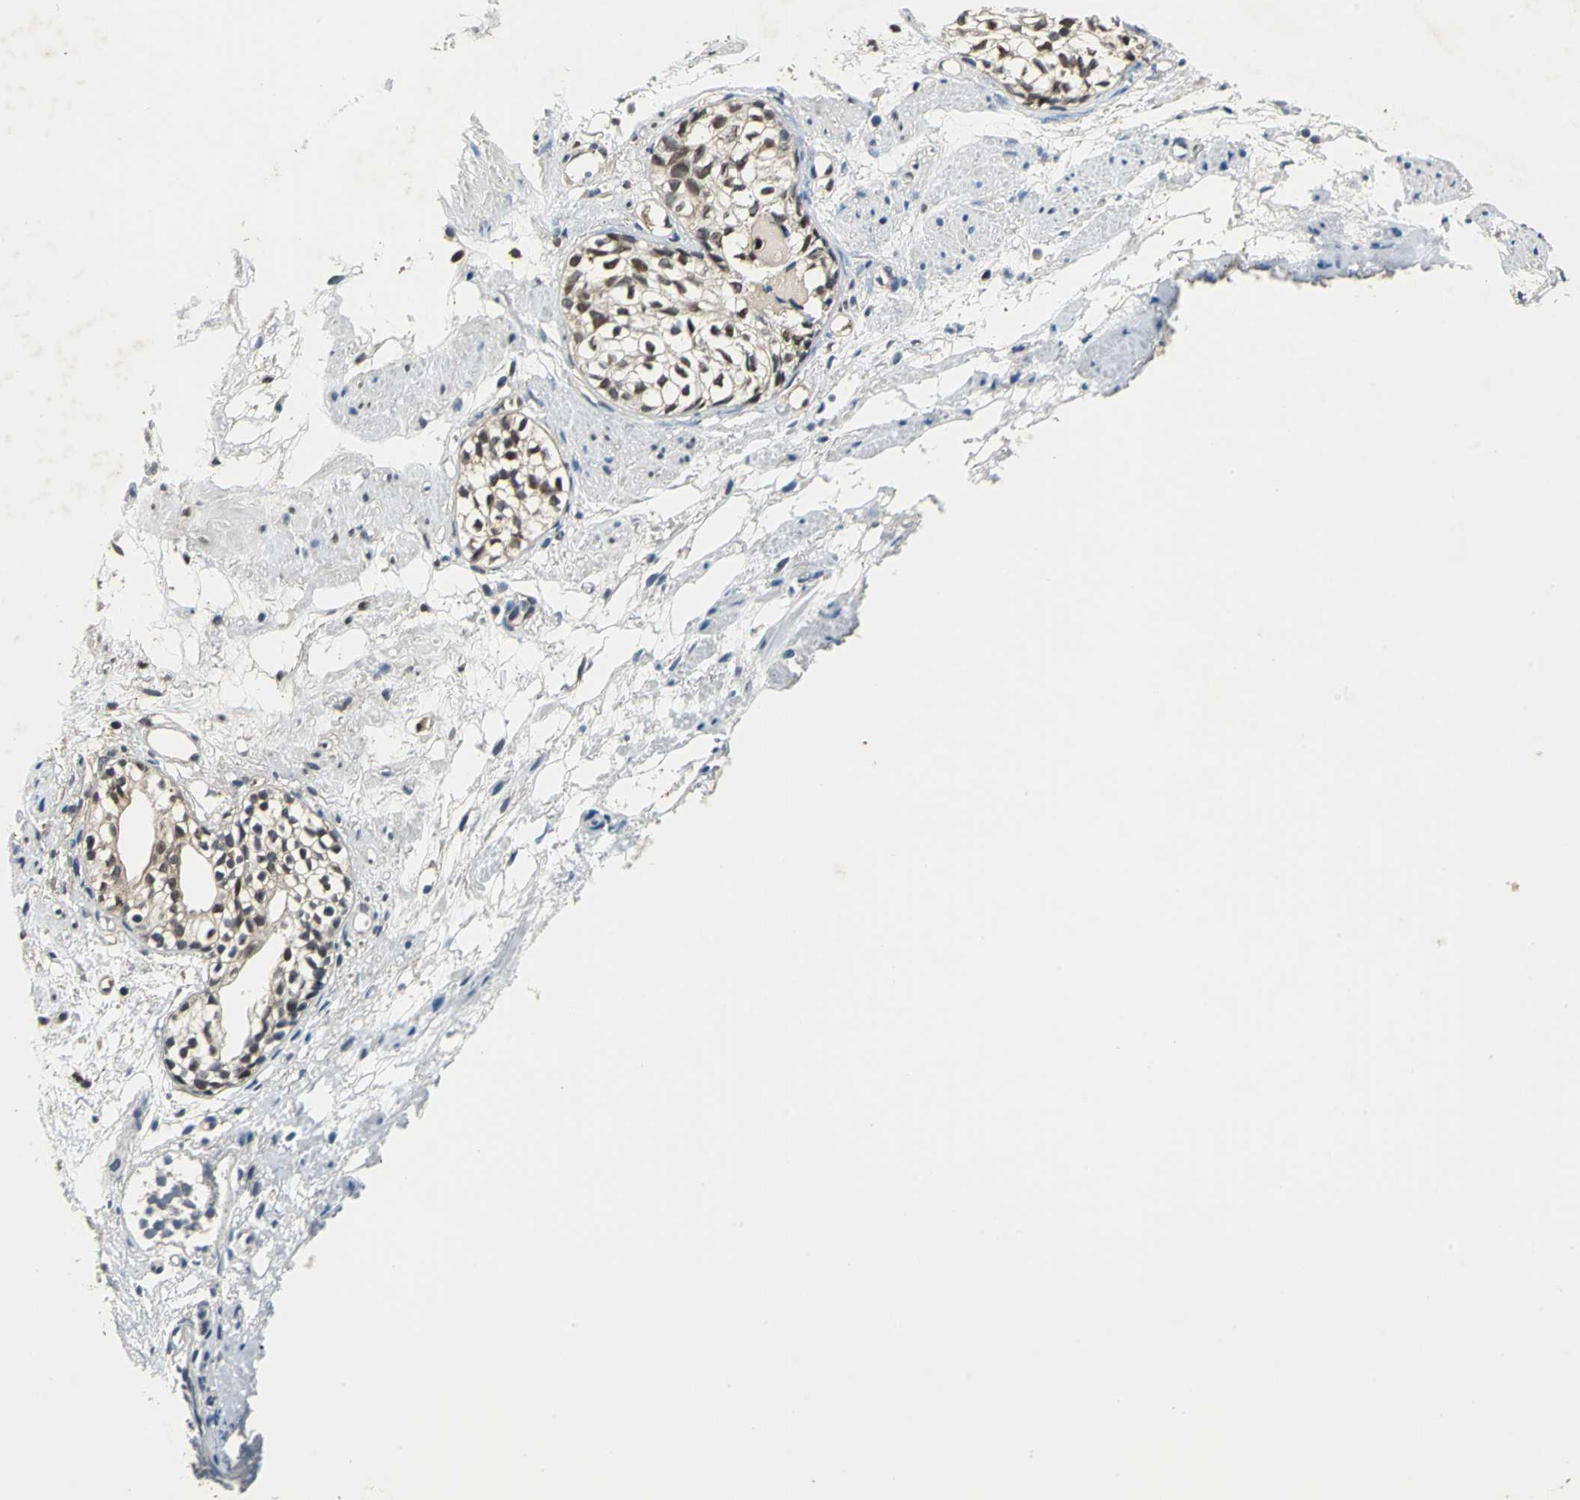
{"staining": {"intensity": "strong", "quantity": ">75%", "location": "nuclear"}, "tissue": "prostate cancer", "cell_type": "Tumor cells", "image_type": "cancer", "snomed": [{"axis": "morphology", "description": "Adenocarcinoma, High grade"}, {"axis": "topography", "description": "Prostate"}], "caption": "The micrograph reveals immunohistochemical staining of prostate adenocarcinoma (high-grade). There is strong nuclear positivity is seen in approximately >75% of tumor cells.", "gene": "MIS18BP1", "patient": {"sex": "male", "age": 85}}